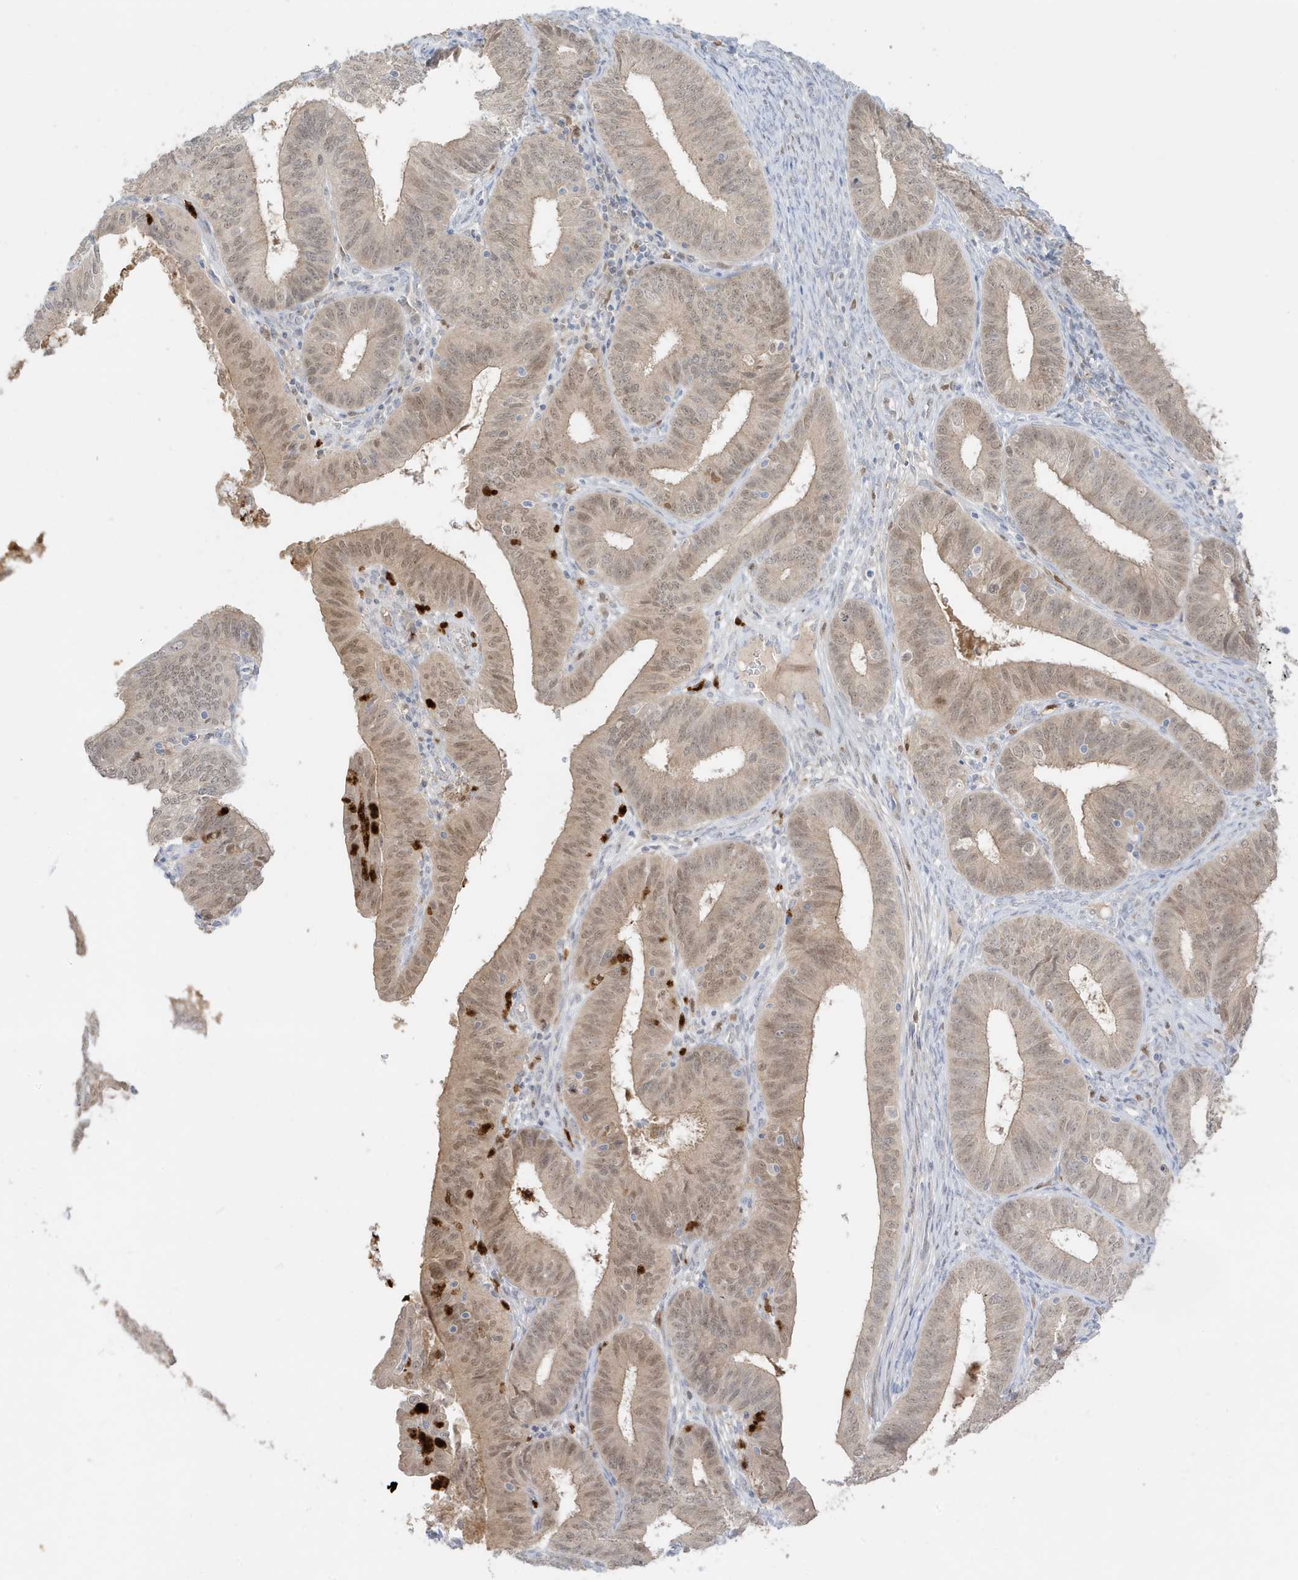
{"staining": {"intensity": "moderate", "quantity": ">75%", "location": "cytoplasmic/membranous,nuclear"}, "tissue": "endometrial cancer", "cell_type": "Tumor cells", "image_type": "cancer", "snomed": [{"axis": "morphology", "description": "Adenocarcinoma, NOS"}, {"axis": "topography", "description": "Endometrium"}], "caption": "Adenocarcinoma (endometrial) was stained to show a protein in brown. There is medium levels of moderate cytoplasmic/membranous and nuclear expression in approximately >75% of tumor cells. Using DAB (brown) and hematoxylin (blue) stains, captured at high magnification using brightfield microscopy.", "gene": "GCA", "patient": {"sex": "female", "age": 51}}